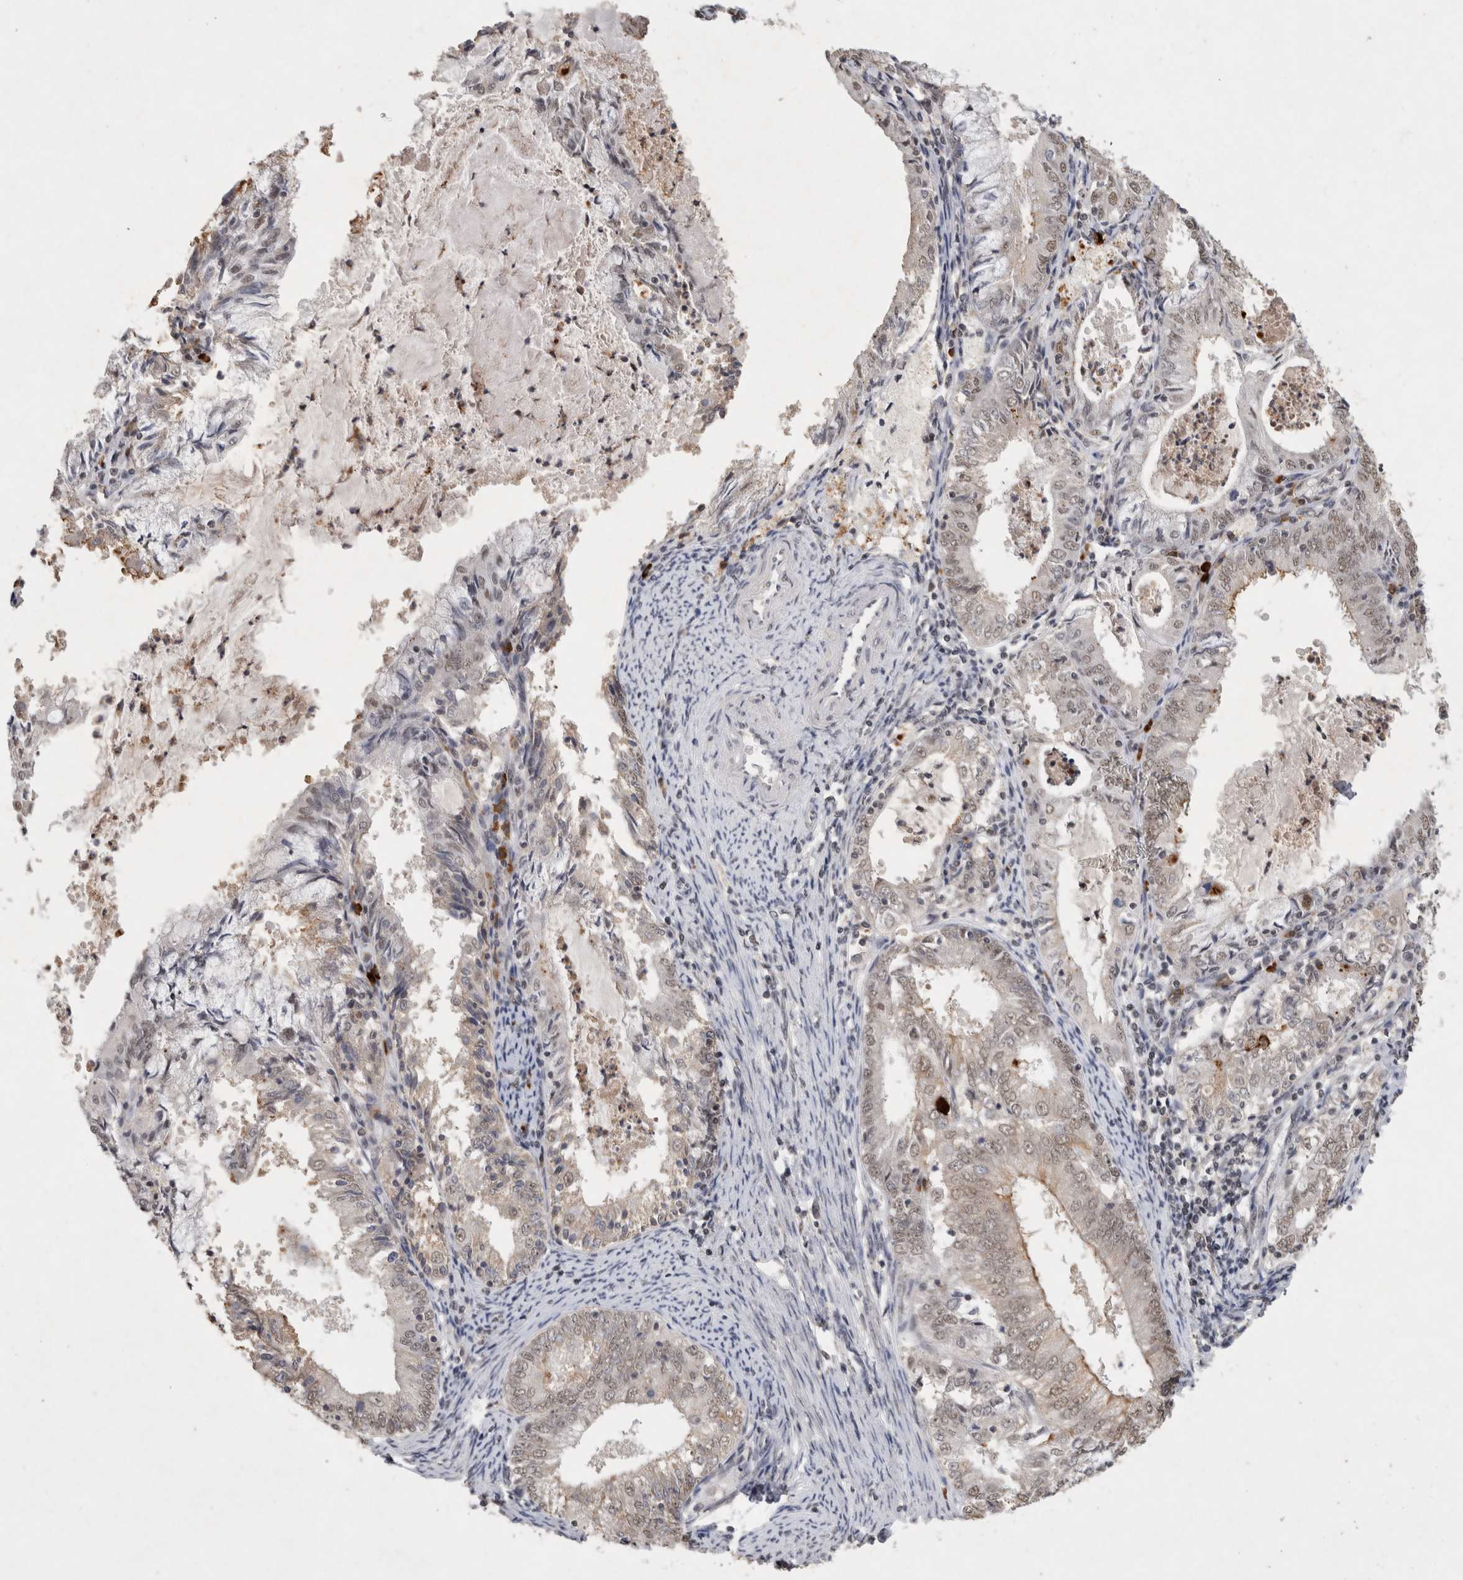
{"staining": {"intensity": "weak", "quantity": "<25%", "location": "nuclear"}, "tissue": "endometrial cancer", "cell_type": "Tumor cells", "image_type": "cancer", "snomed": [{"axis": "morphology", "description": "Adenocarcinoma, NOS"}, {"axis": "topography", "description": "Endometrium"}], "caption": "IHC image of neoplastic tissue: adenocarcinoma (endometrial) stained with DAB (3,3'-diaminobenzidine) exhibits no significant protein positivity in tumor cells. The staining was performed using DAB (3,3'-diaminobenzidine) to visualize the protein expression in brown, while the nuclei were stained in blue with hematoxylin (Magnification: 20x).", "gene": "XRCC5", "patient": {"sex": "female", "age": 57}}